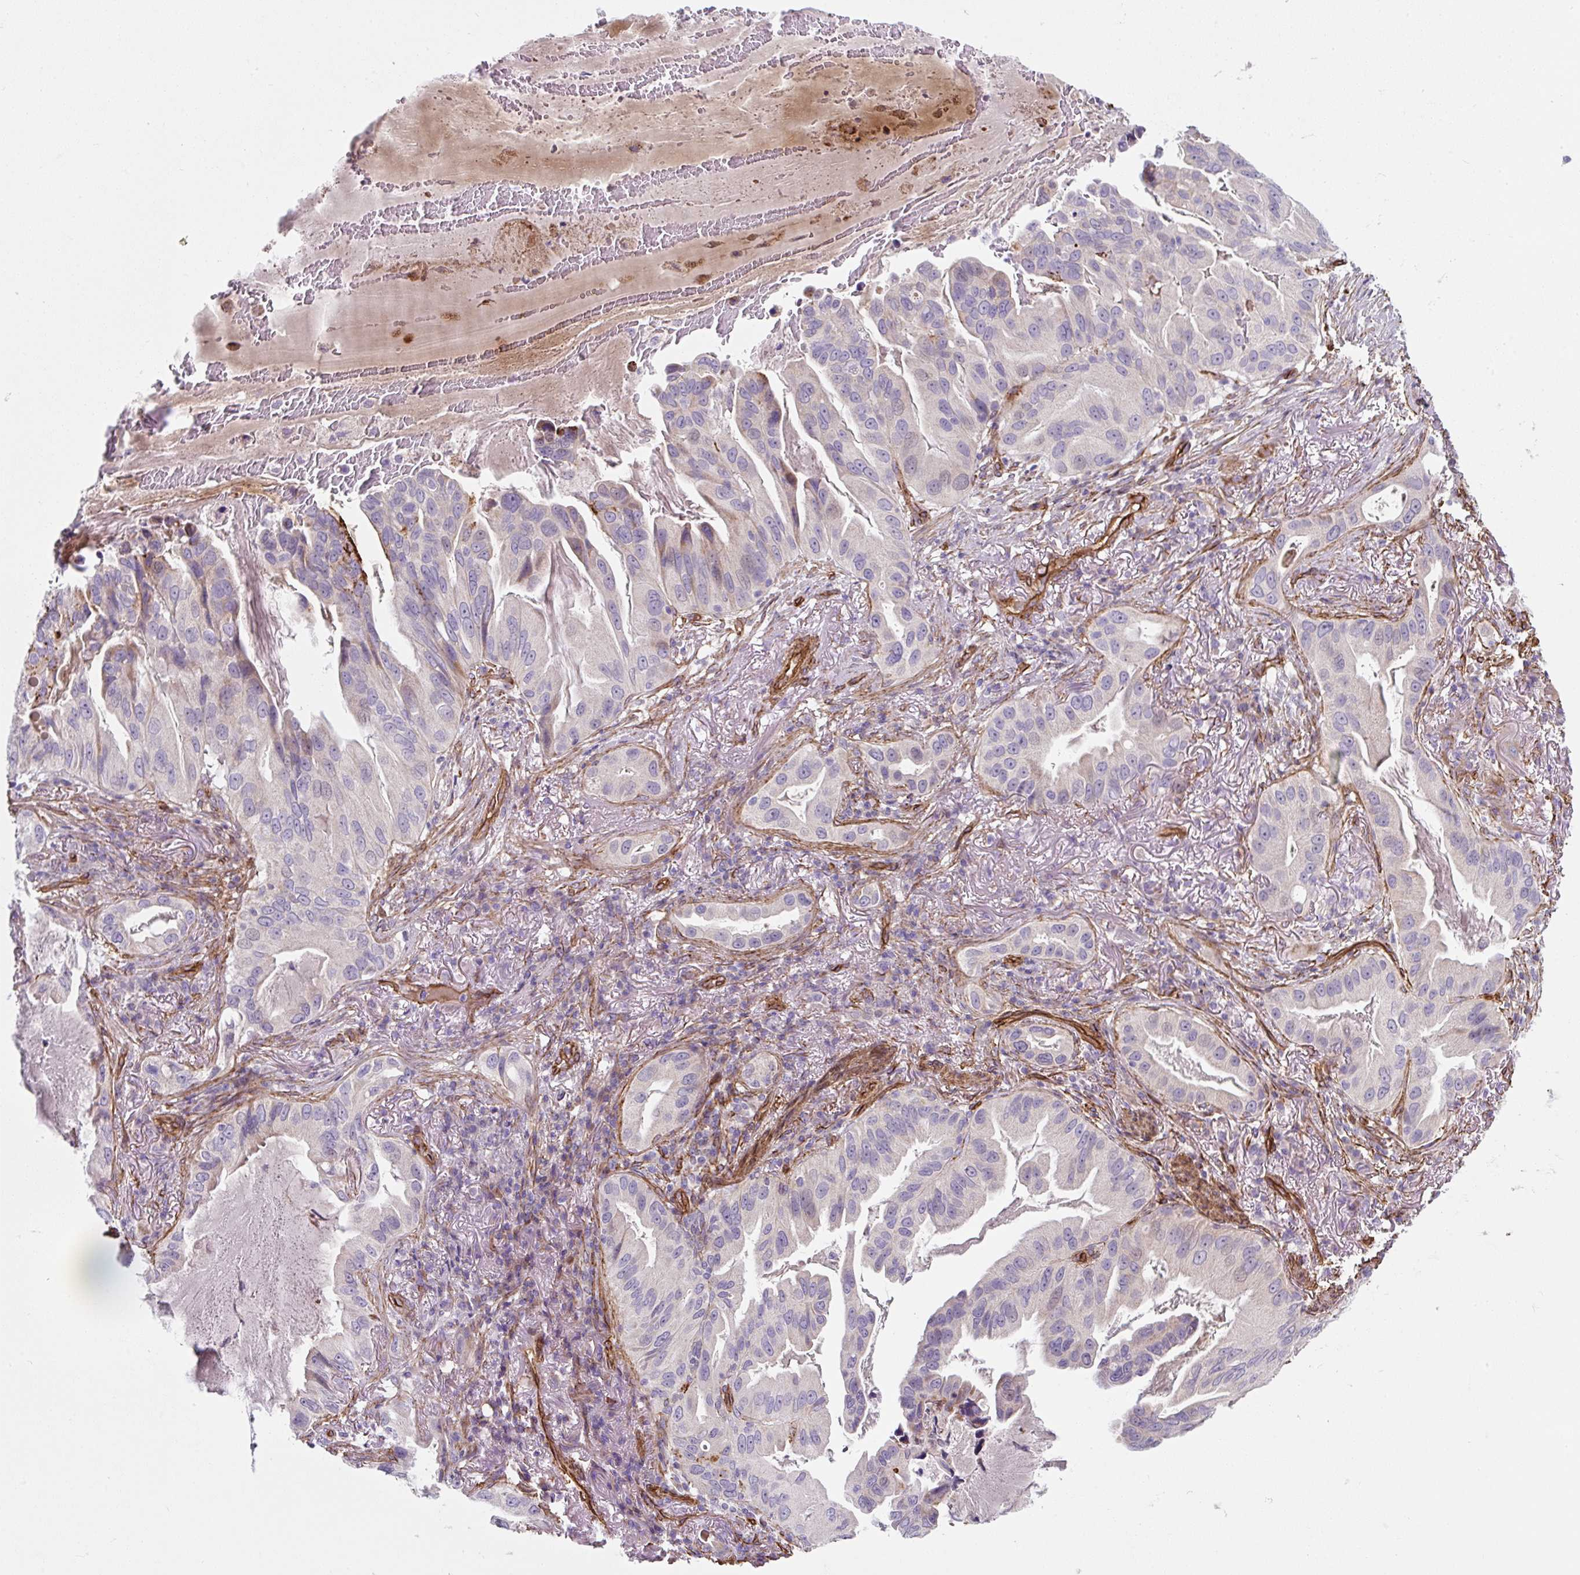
{"staining": {"intensity": "negative", "quantity": "none", "location": "none"}, "tissue": "lung cancer", "cell_type": "Tumor cells", "image_type": "cancer", "snomed": [{"axis": "morphology", "description": "Adenocarcinoma, NOS"}, {"axis": "topography", "description": "Lung"}], "caption": "IHC of lung adenocarcinoma demonstrates no expression in tumor cells.", "gene": "ANKUB1", "patient": {"sex": "female", "age": 69}}